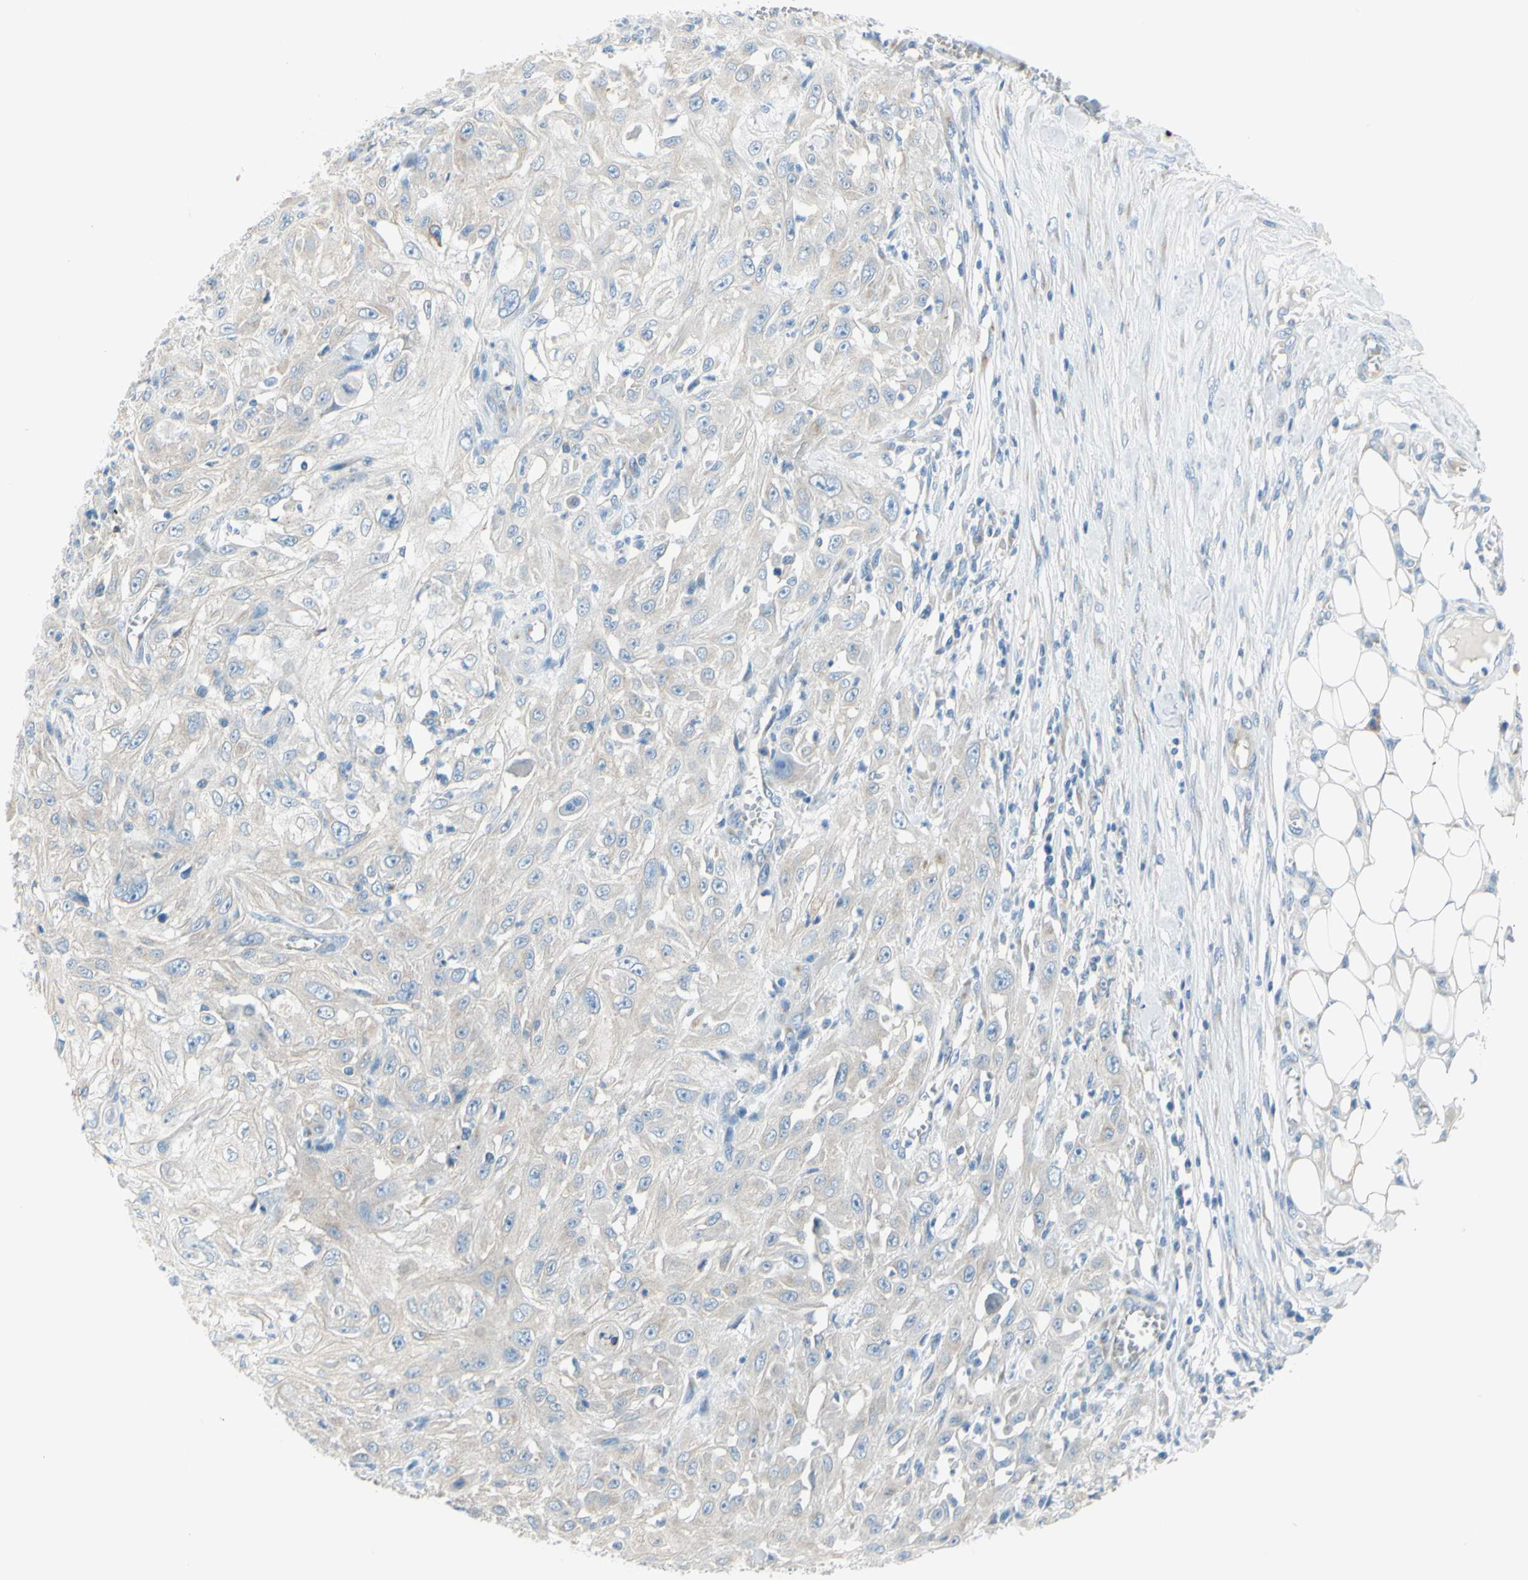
{"staining": {"intensity": "weak", "quantity": ">75%", "location": "cytoplasmic/membranous"}, "tissue": "skin cancer", "cell_type": "Tumor cells", "image_type": "cancer", "snomed": [{"axis": "morphology", "description": "Squamous cell carcinoma, NOS"}, {"axis": "morphology", "description": "Squamous cell carcinoma, metastatic, NOS"}, {"axis": "topography", "description": "Skin"}, {"axis": "topography", "description": "Lymph node"}], "caption": "Weak cytoplasmic/membranous expression for a protein is present in approximately >75% of tumor cells of skin cancer (squamous cell carcinoma) using IHC.", "gene": "FRMD4B", "patient": {"sex": "male", "age": 75}}